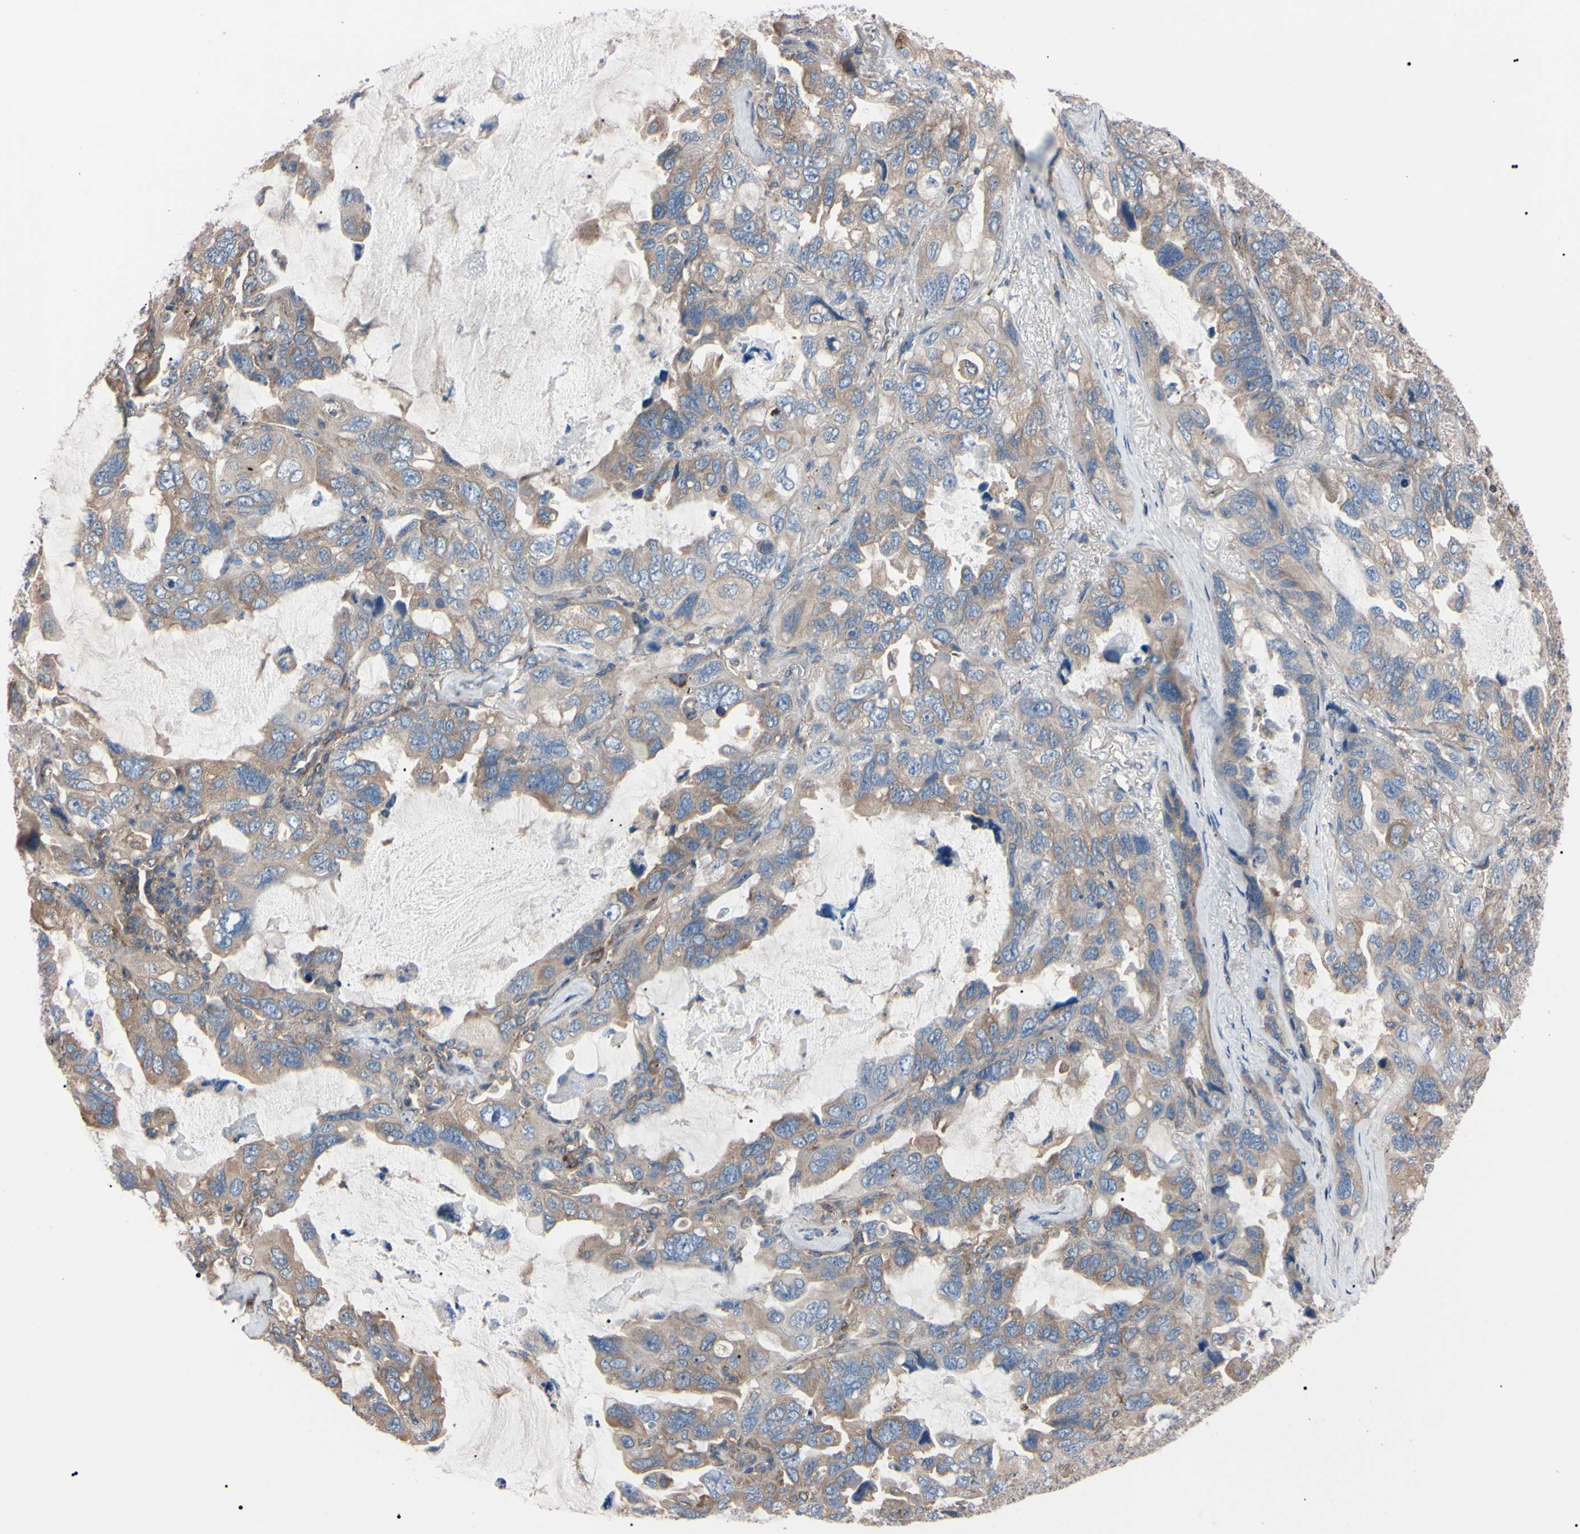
{"staining": {"intensity": "weak", "quantity": ">75%", "location": "cytoplasmic/membranous"}, "tissue": "lung cancer", "cell_type": "Tumor cells", "image_type": "cancer", "snomed": [{"axis": "morphology", "description": "Squamous cell carcinoma, NOS"}, {"axis": "topography", "description": "Lung"}], "caption": "Protein expression analysis of human squamous cell carcinoma (lung) reveals weak cytoplasmic/membranous staining in about >75% of tumor cells. (Stains: DAB in brown, nuclei in blue, Microscopy: brightfield microscopy at high magnification).", "gene": "PRKACA", "patient": {"sex": "female", "age": 73}}